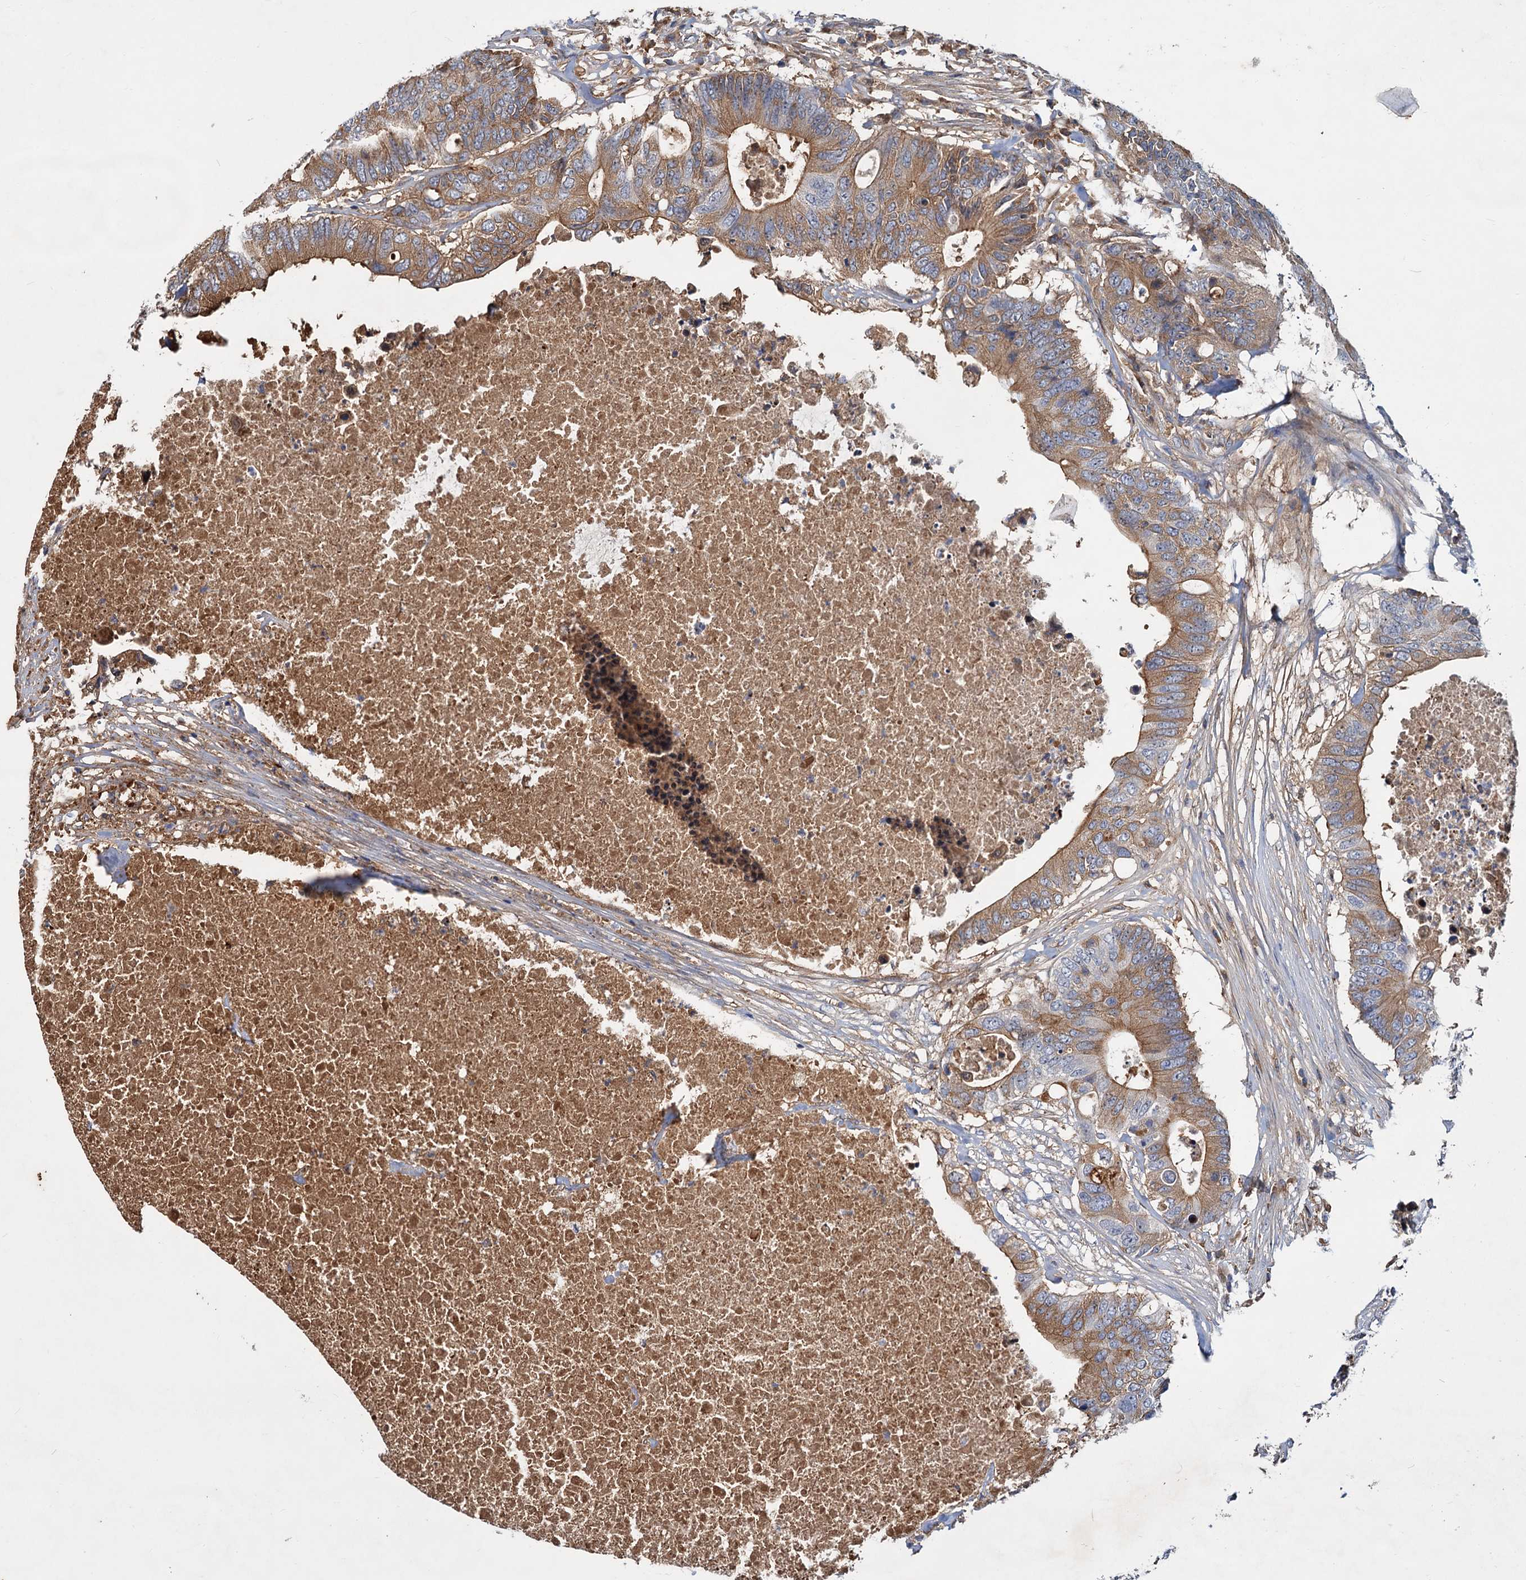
{"staining": {"intensity": "moderate", "quantity": ">75%", "location": "cytoplasmic/membranous"}, "tissue": "colorectal cancer", "cell_type": "Tumor cells", "image_type": "cancer", "snomed": [{"axis": "morphology", "description": "Adenocarcinoma, NOS"}, {"axis": "topography", "description": "Colon"}], "caption": "DAB immunohistochemical staining of adenocarcinoma (colorectal) exhibits moderate cytoplasmic/membranous protein expression in approximately >75% of tumor cells.", "gene": "CHRD", "patient": {"sex": "male", "age": 71}}